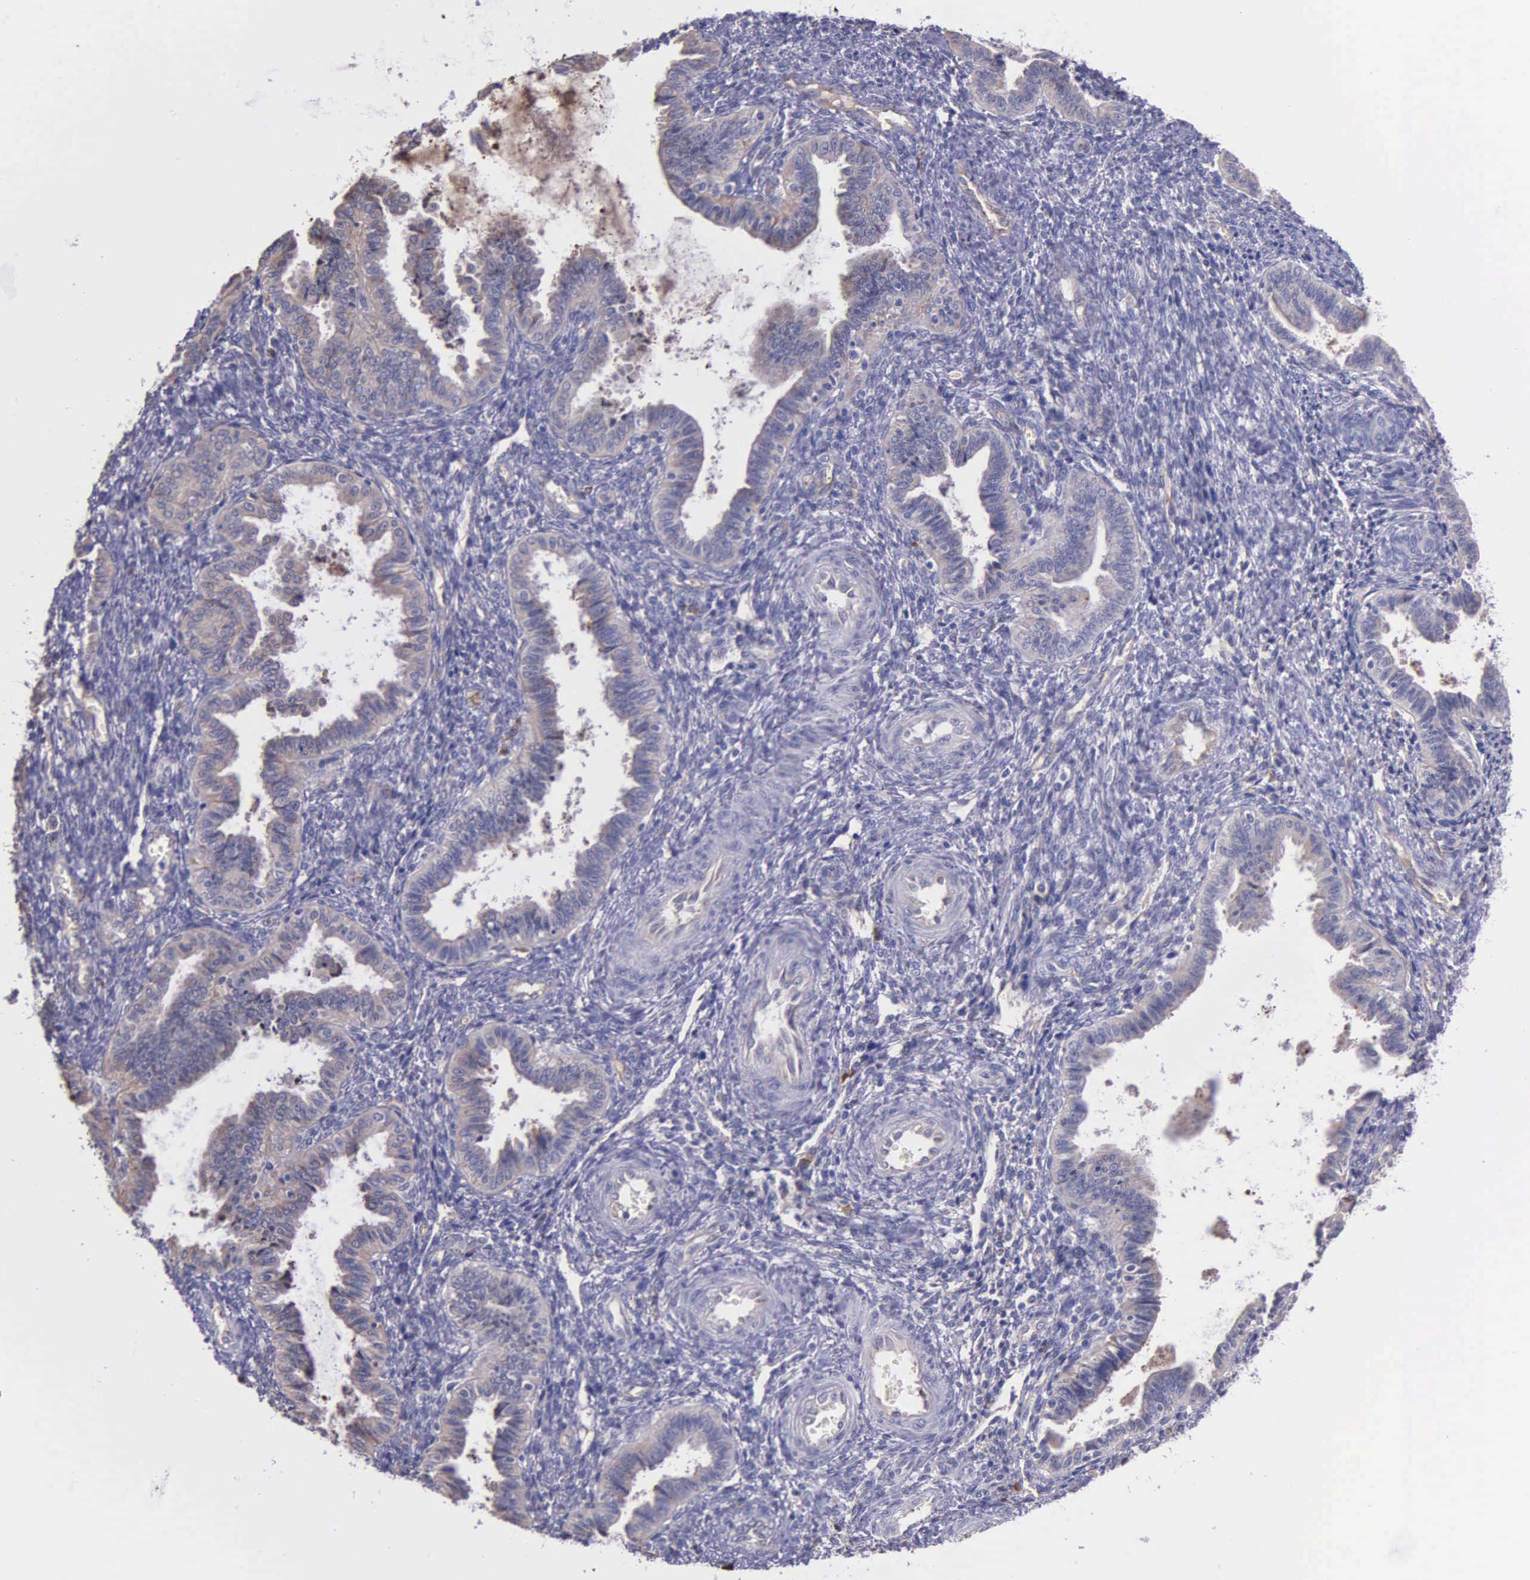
{"staining": {"intensity": "negative", "quantity": "none", "location": "none"}, "tissue": "endometrium", "cell_type": "Cells in endometrial stroma", "image_type": "normal", "snomed": [{"axis": "morphology", "description": "Normal tissue, NOS"}, {"axis": "topography", "description": "Endometrium"}], "caption": "Micrograph shows no significant protein staining in cells in endometrial stroma of benign endometrium. (Stains: DAB (3,3'-diaminobenzidine) immunohistochemistry (IHC) with hematoxylin counter stain, Microscopy: brightfield microscopy at high magnification).", "gene": "ZC3H12B", "patient": {"sex": "female", "age": 36}}